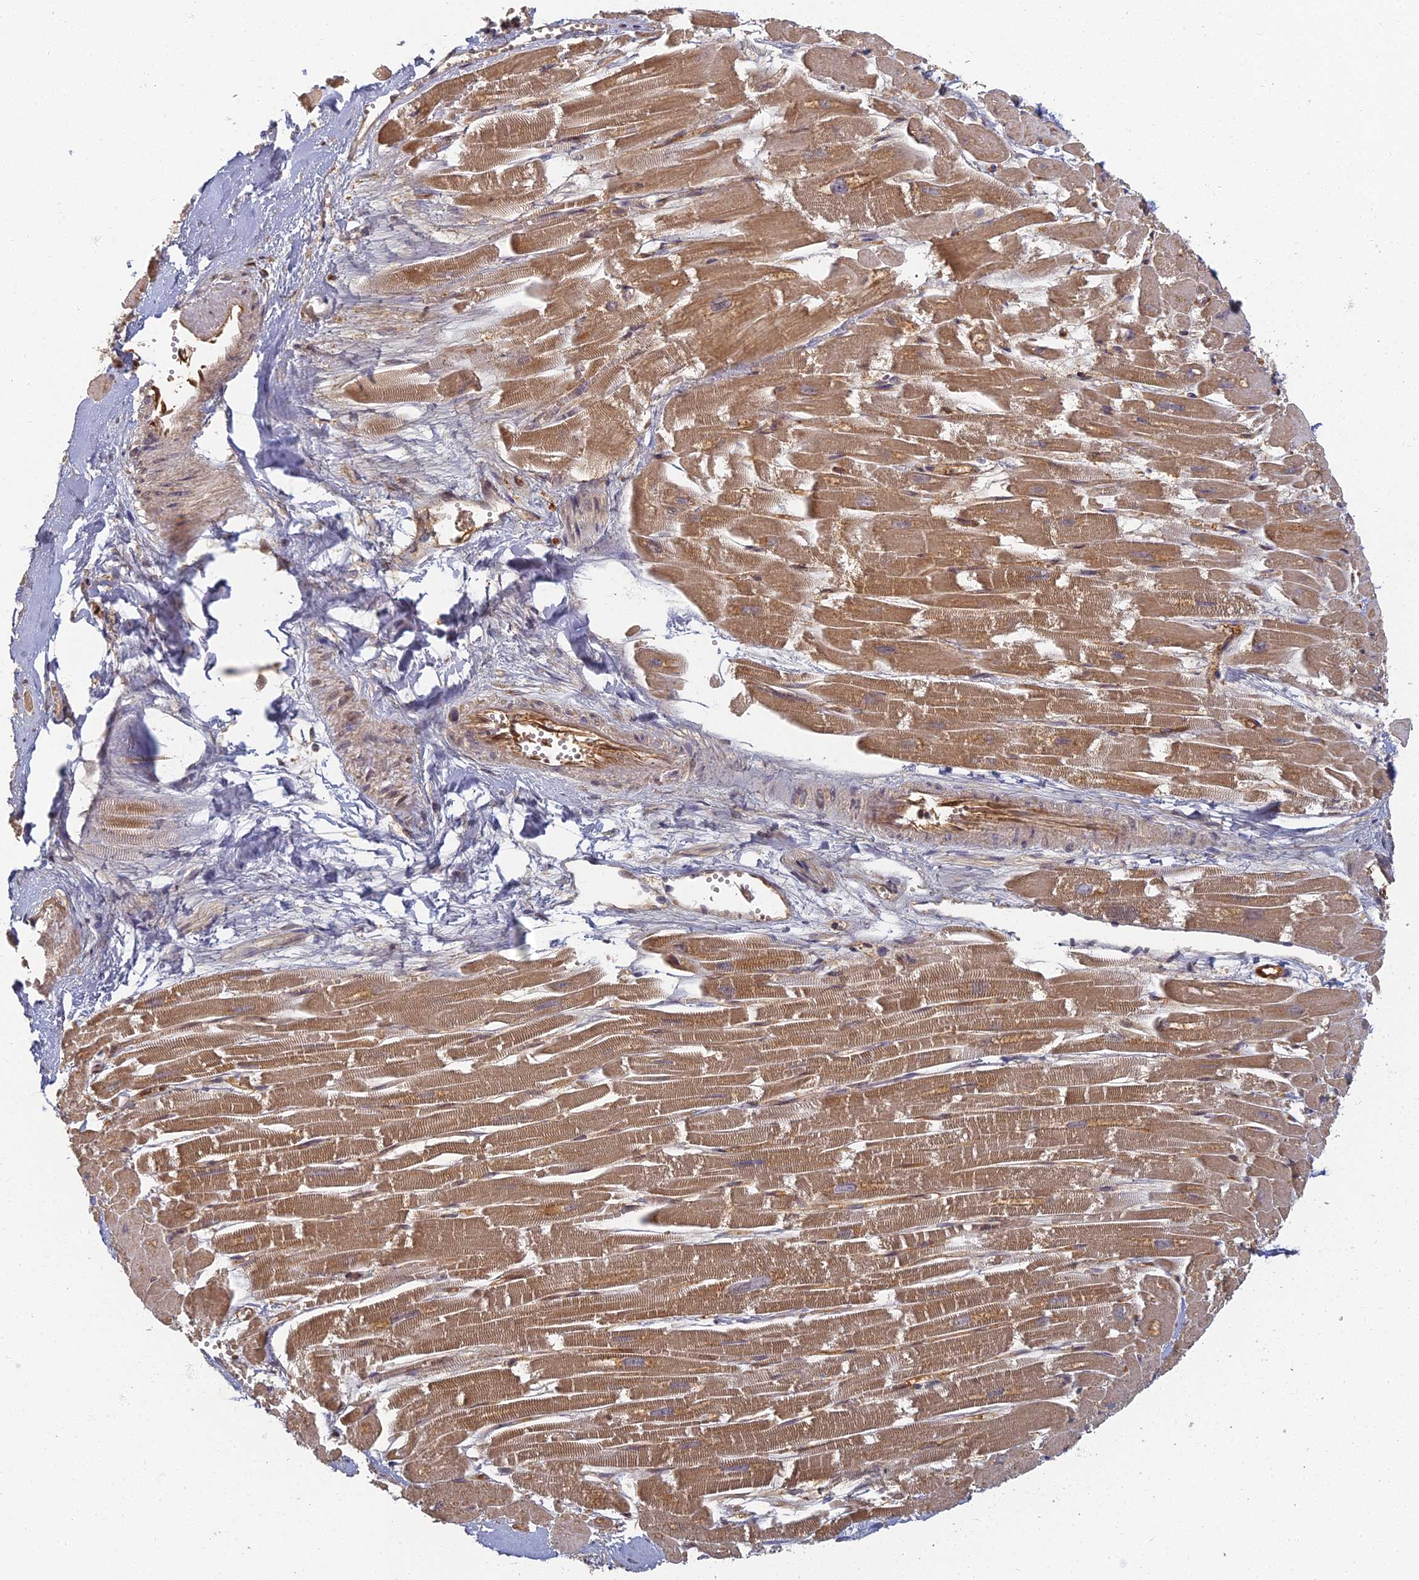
{"staining": {"intensity": "moderate", "quantity": "25%-75%", "location": "cytoplasmic/membranous"}, "tissue": "heart muscle", "cell_type": "Cardiomyocytes", "image_type": "normal", "snomed": [{"axis": "morphology", "description": "Normal tissue, NOS"}, {"axis": "topography", "description": "Heart"}], "caption": "Immunohistochemistry of unremarkable heart muscle displays medium levels of moderate cytoplasmic/membranous expression in approximately 25%-75% of cardiomyocytes. The protein is stained brown, and the nuclei are stained in blue (DAB IHC with brightfield microscopy, high magnification).", "gene": "INO80D", "patient": {"sex": "male", "age": 54}}